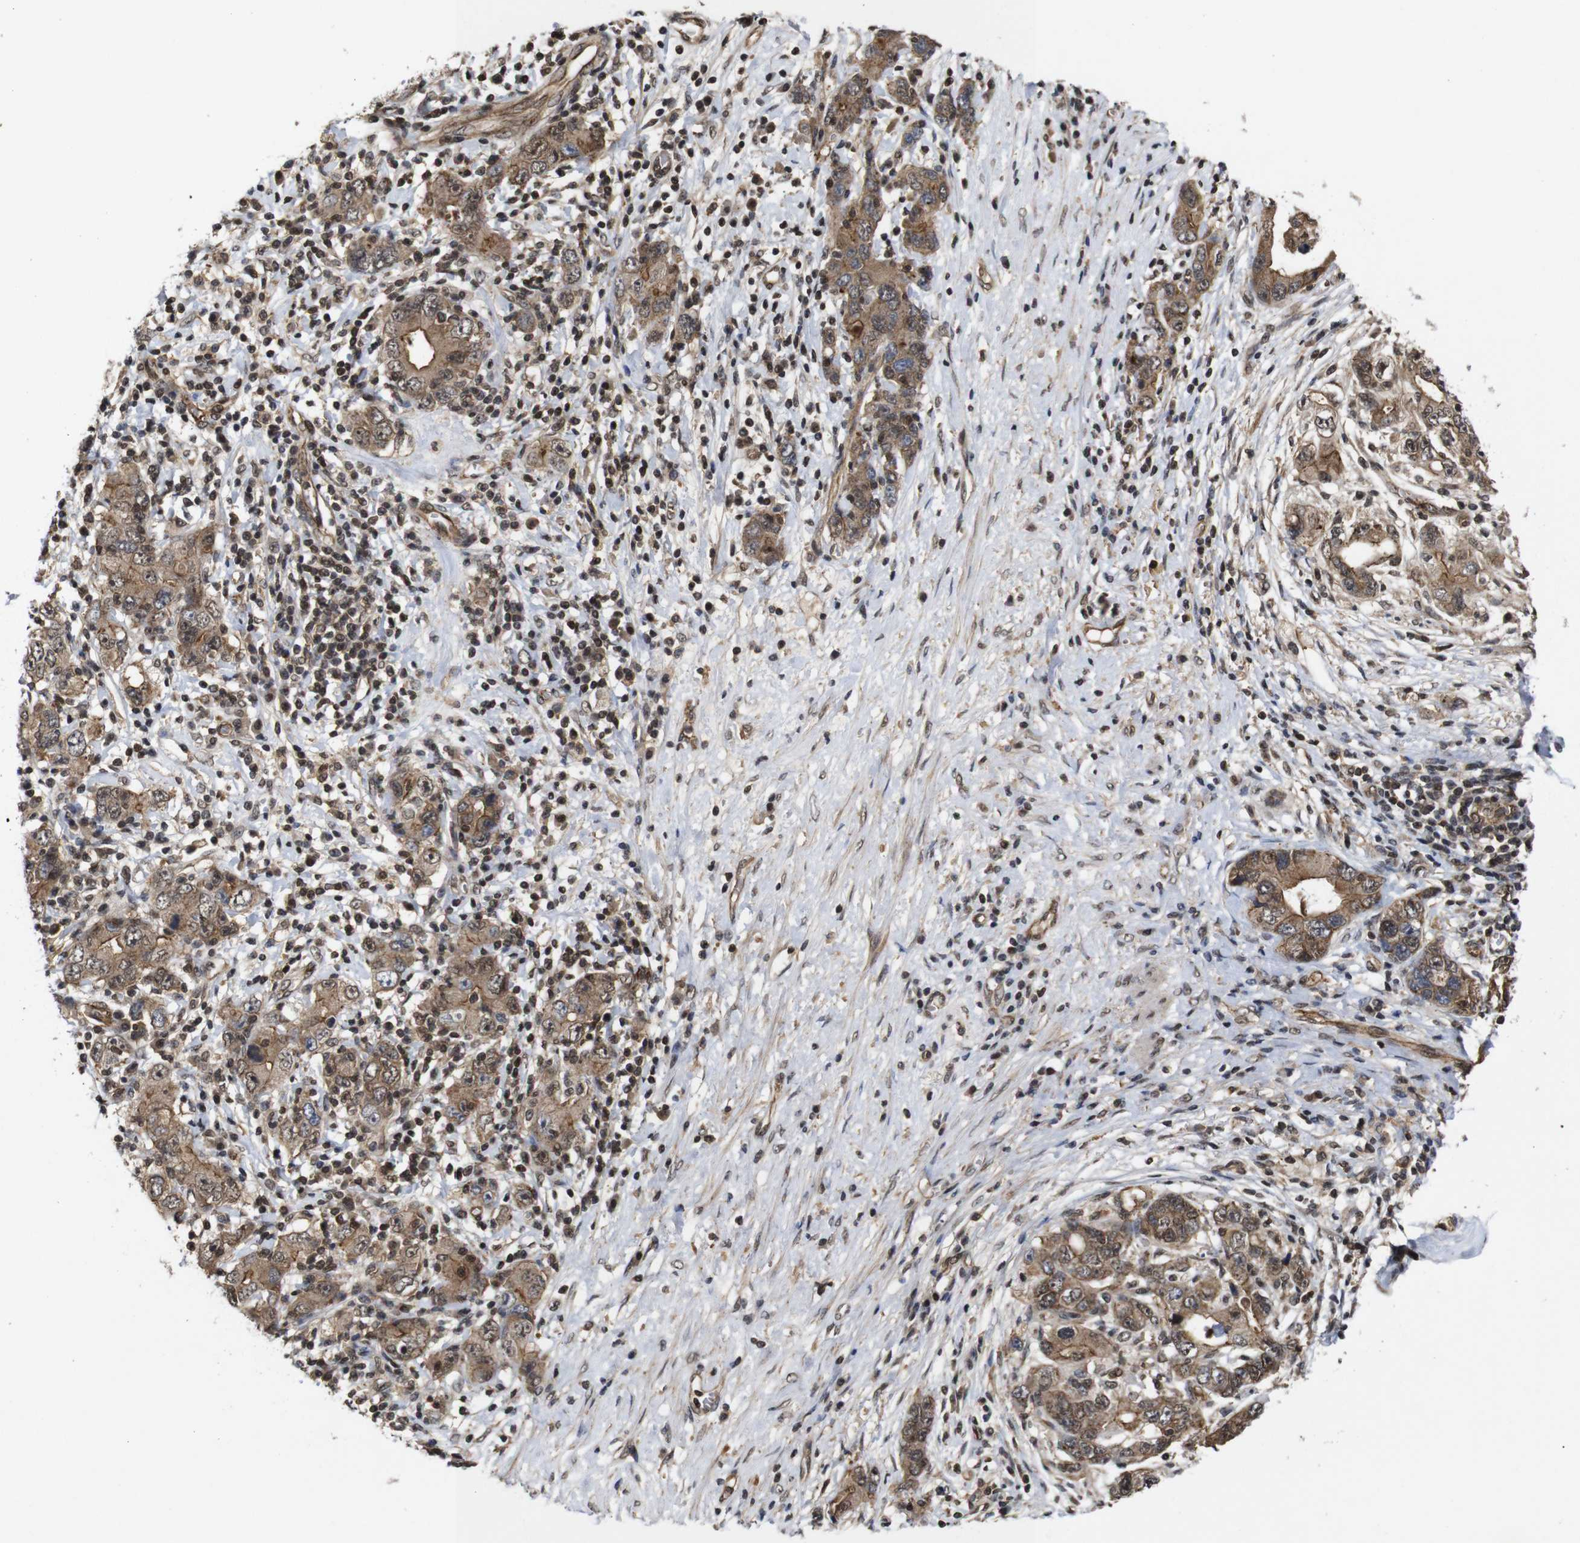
{"staining": {"intensity": "moderate", "quantity": ">75%", "location": "cytoplasmic/membranous"}, "tissue": "stomach cancer", "cell_type": "Tumor cells", "image_type": "cancer", "snomed": [{"axis": "morphology", "description": "Adenocarcinoma, NOS"}, {"axis": "topography", "description": "Stomach, lower"}], "caption": "Immunohistochemistry (IHC) of stomach cancer displays medium levels of moderate cytoplasmic/membranous positivity in approximately >75% of tumor cells.", "gene": "NANOS1", "patient": {"sex": "female", "age": 93}}